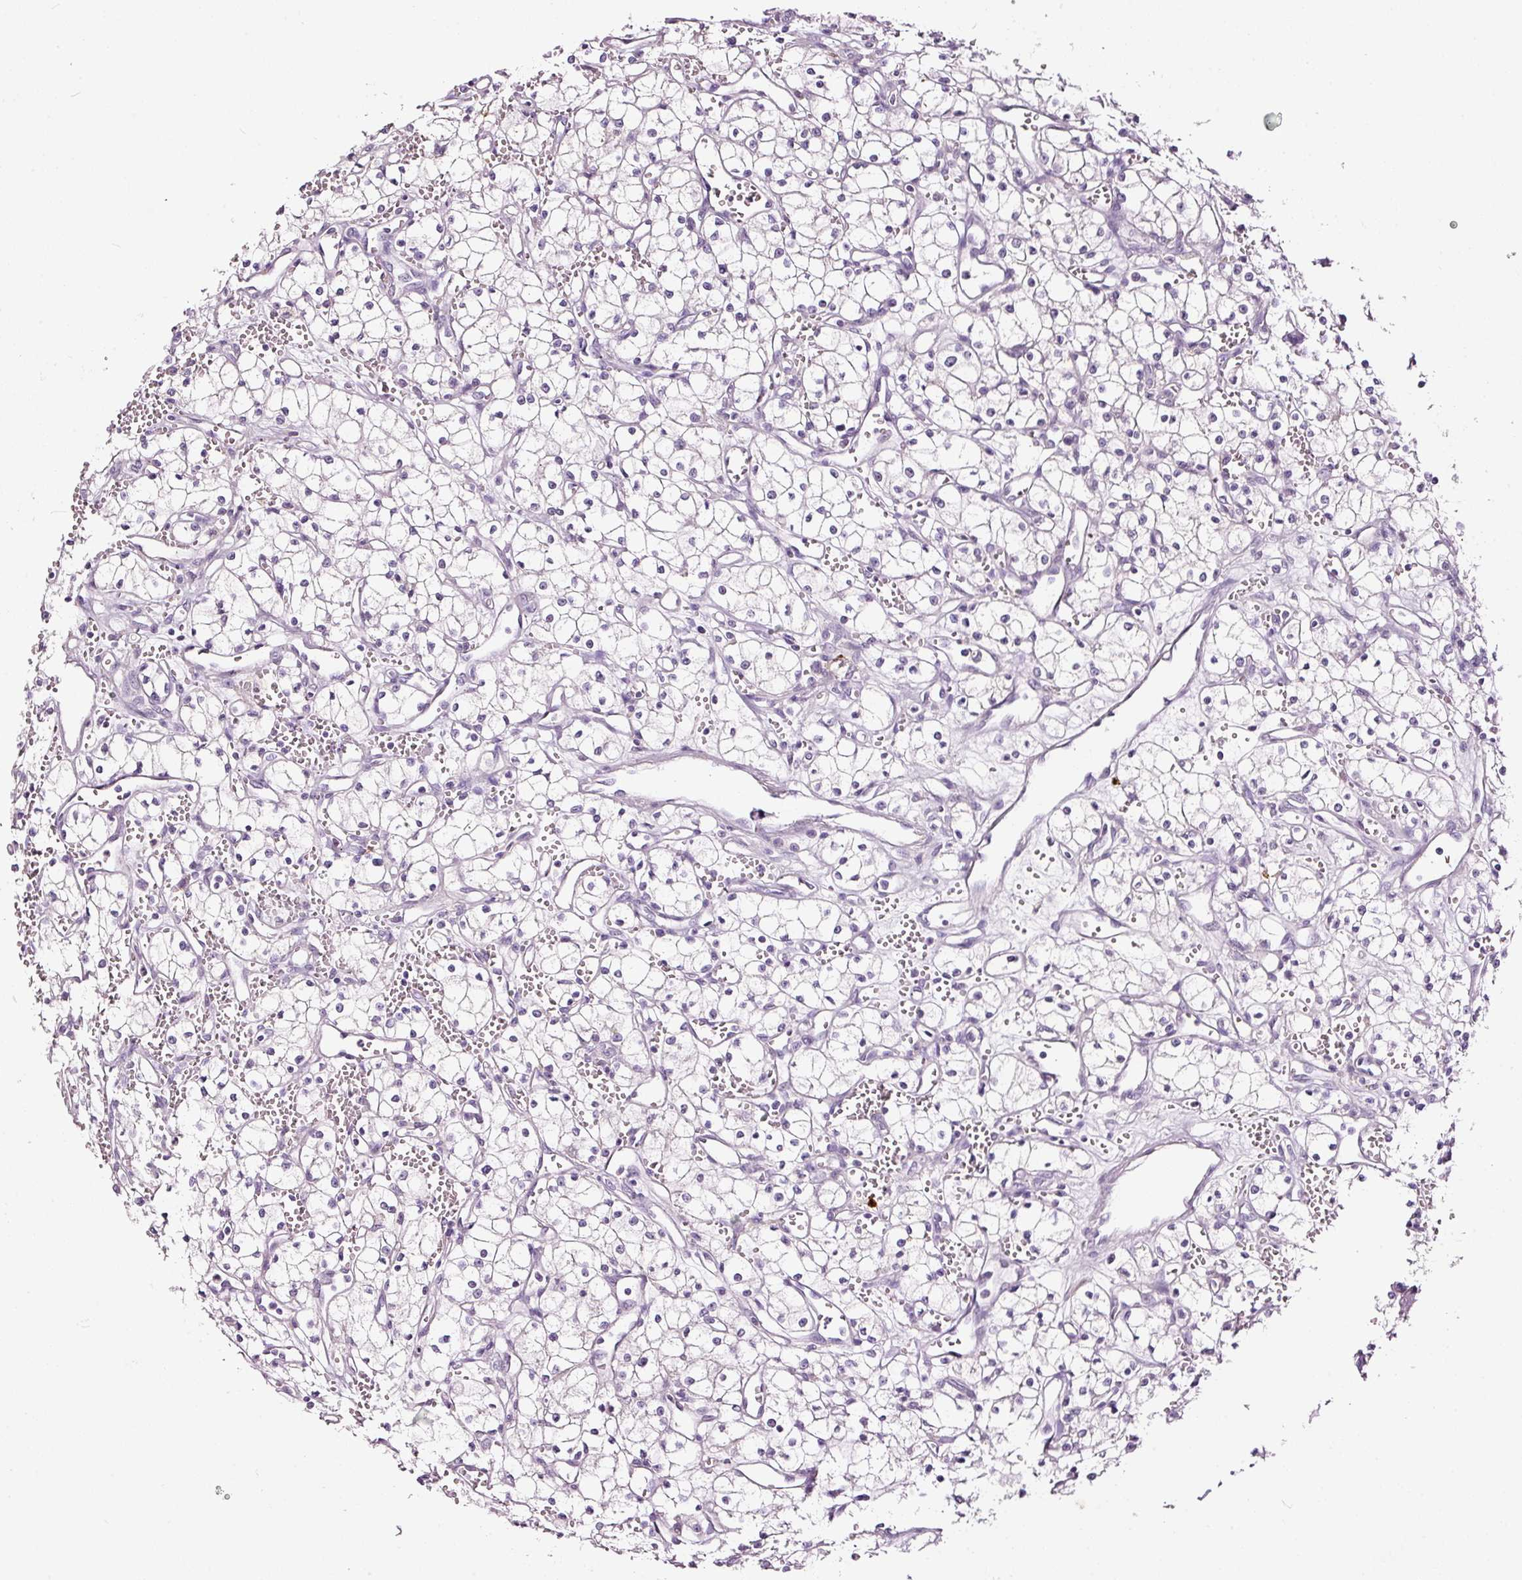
{"staining": {"intensity": "negative", "quantity": "none", "location": "none"}, "tissue": "renal cancer", "cell_type": "Tumor cells", "image_type": "cancer", "snomed": [{"axis": "morphology", "description": "Adenocarcinoma, NOS"}, {"axis": "topography", "description": "Kidney"}], "caption": "This is an immunohistochemistry (IHC) histopathology image of human renal cancer (adenocarcinoma). There is no positivity in tumor cells.", "gene": "LAMP3", "patient": {"sex": "male", "age": 59}}